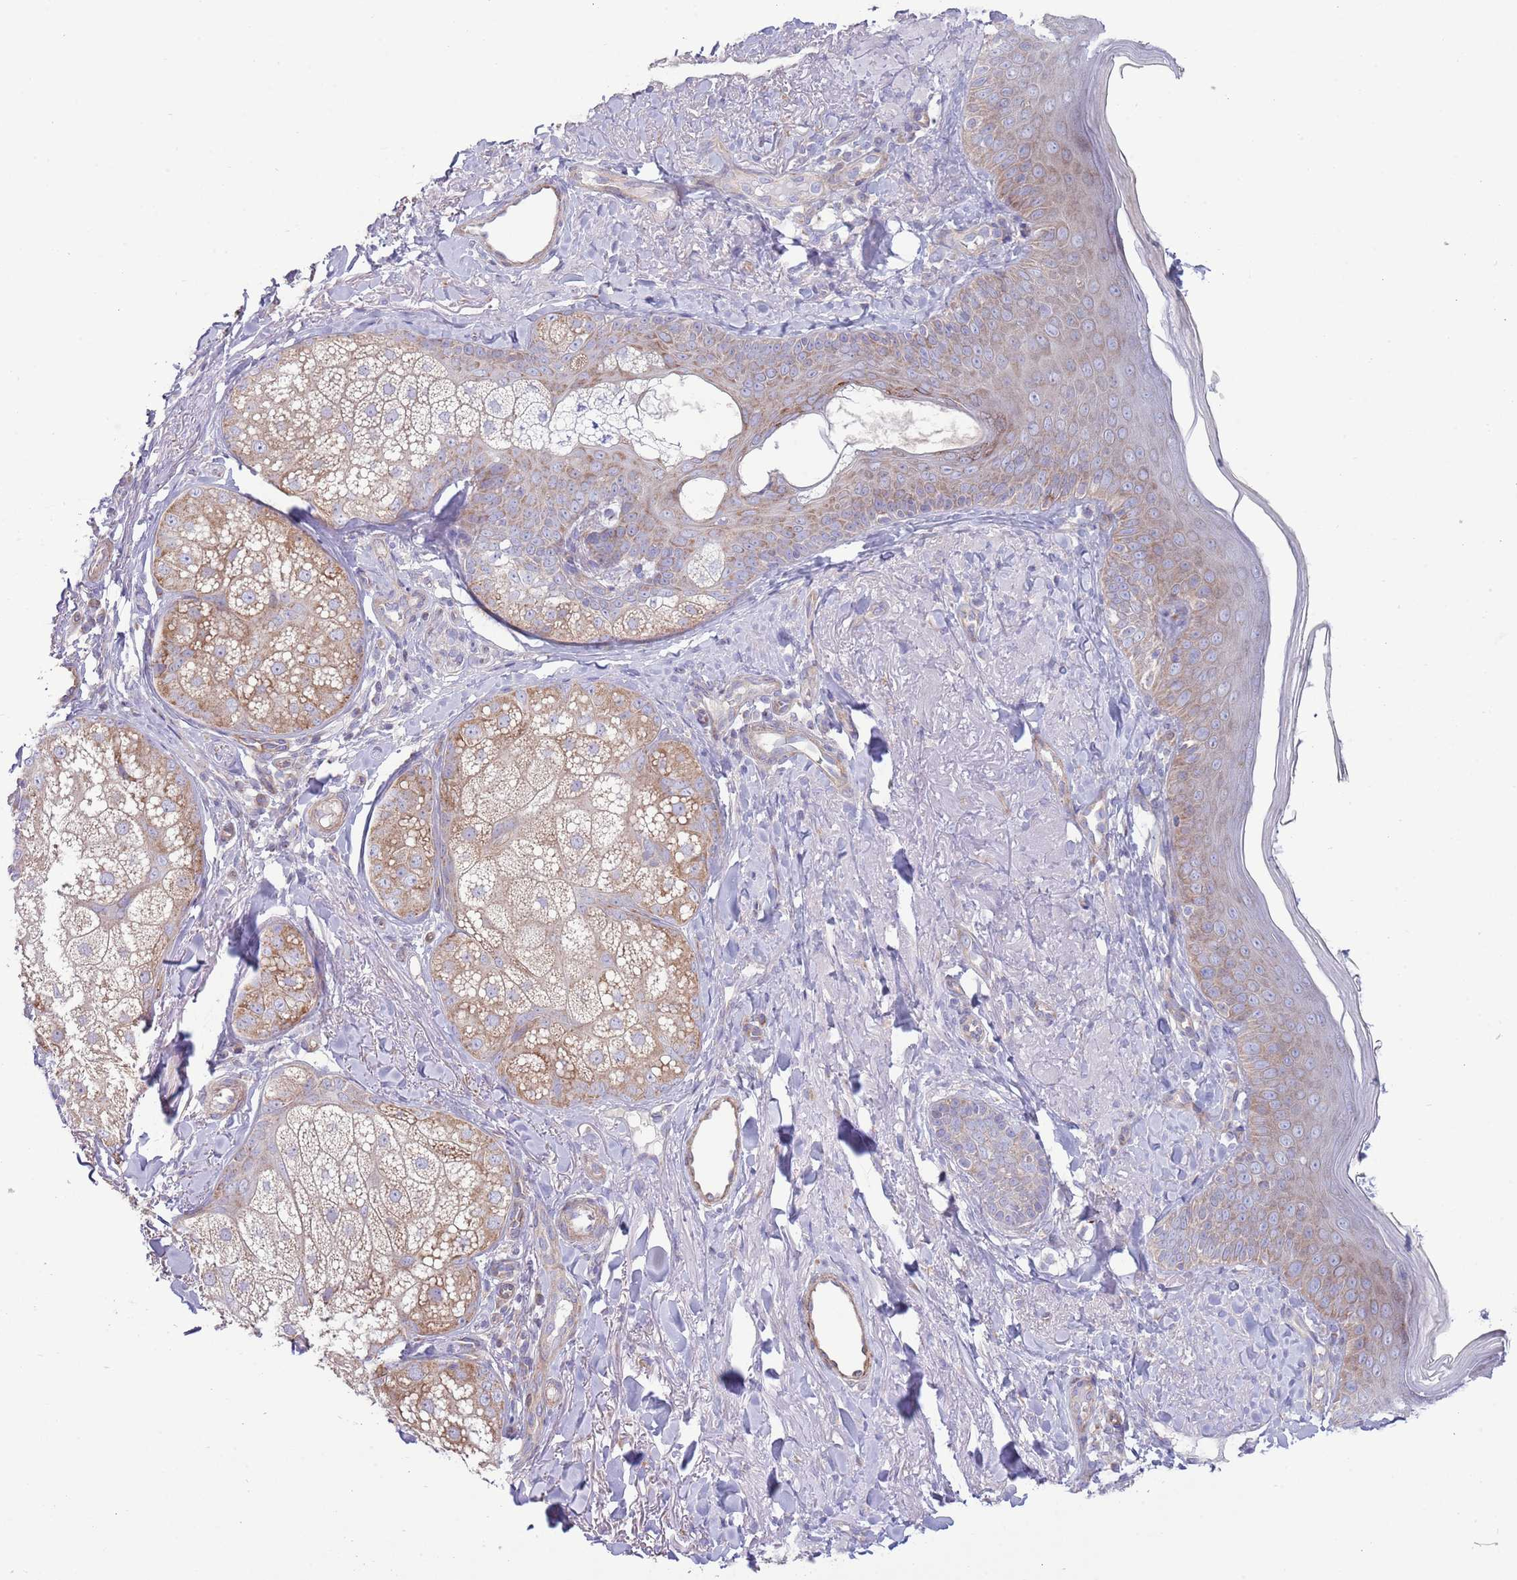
{"staining": {"intensity": "negative", "quantity": "none", "location": "none"}, "tissue": "skin", "cell_type": "Fibroblasts", "image_type": "normal", "snomed": [{"axis": "morphology", "description": "Normal tissue, NOS"}, {"axis": "topography", "description": "Skin"}], "caption": "The immunohistochemistry (IHC) photomicrograph has no significant positivity in fibroblasts of skin. (DAB IHC visualized using brightfield microscopy, high magnification).", "gene": "TOMM5", "patient": {"sex": "male", "age": 57}}